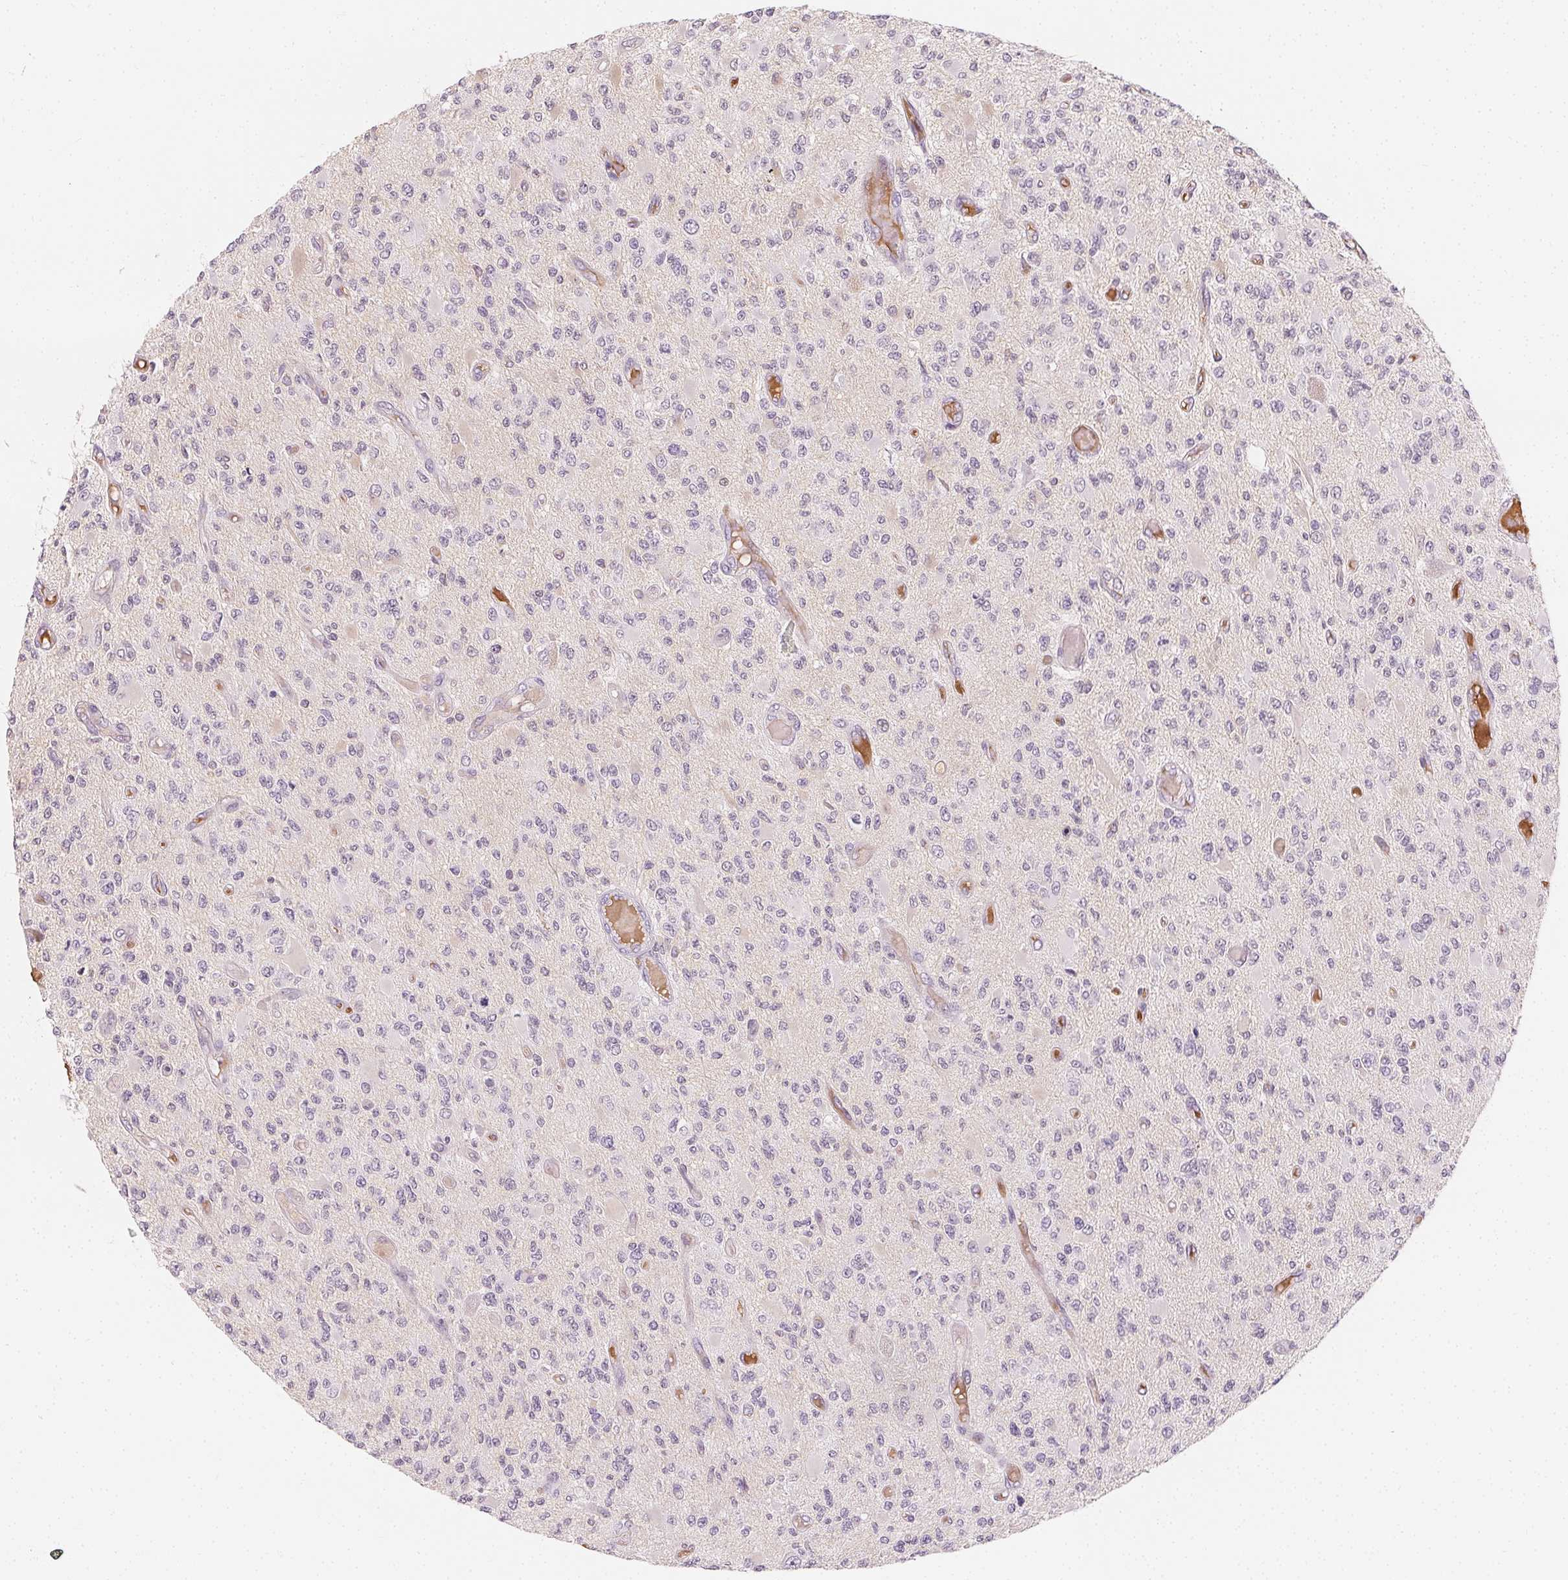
{"staining": {"intensity": "negative", "quantity": "none", "location": "none"}, "tissue": "glioma", "cell_type": "Tumor cells", "image_type": "cancer", "snomed": [{"axis": "morphology", "description": "Glioma, malignant, High grade"}, {"axis": "topography", "description": "Brain"}], "caption": "Tumor cells are negative for protein expression in human malignant glioma (high-grade). Brightfield microscopy of immunohistochemistry (IHC) stained with DAB (3,3'-diaminobenzidine) (brown) and hematoxylin (blue), captured at high magnification.", "gene": "AFM", "patient": {"sex": "female", "age": 63}}